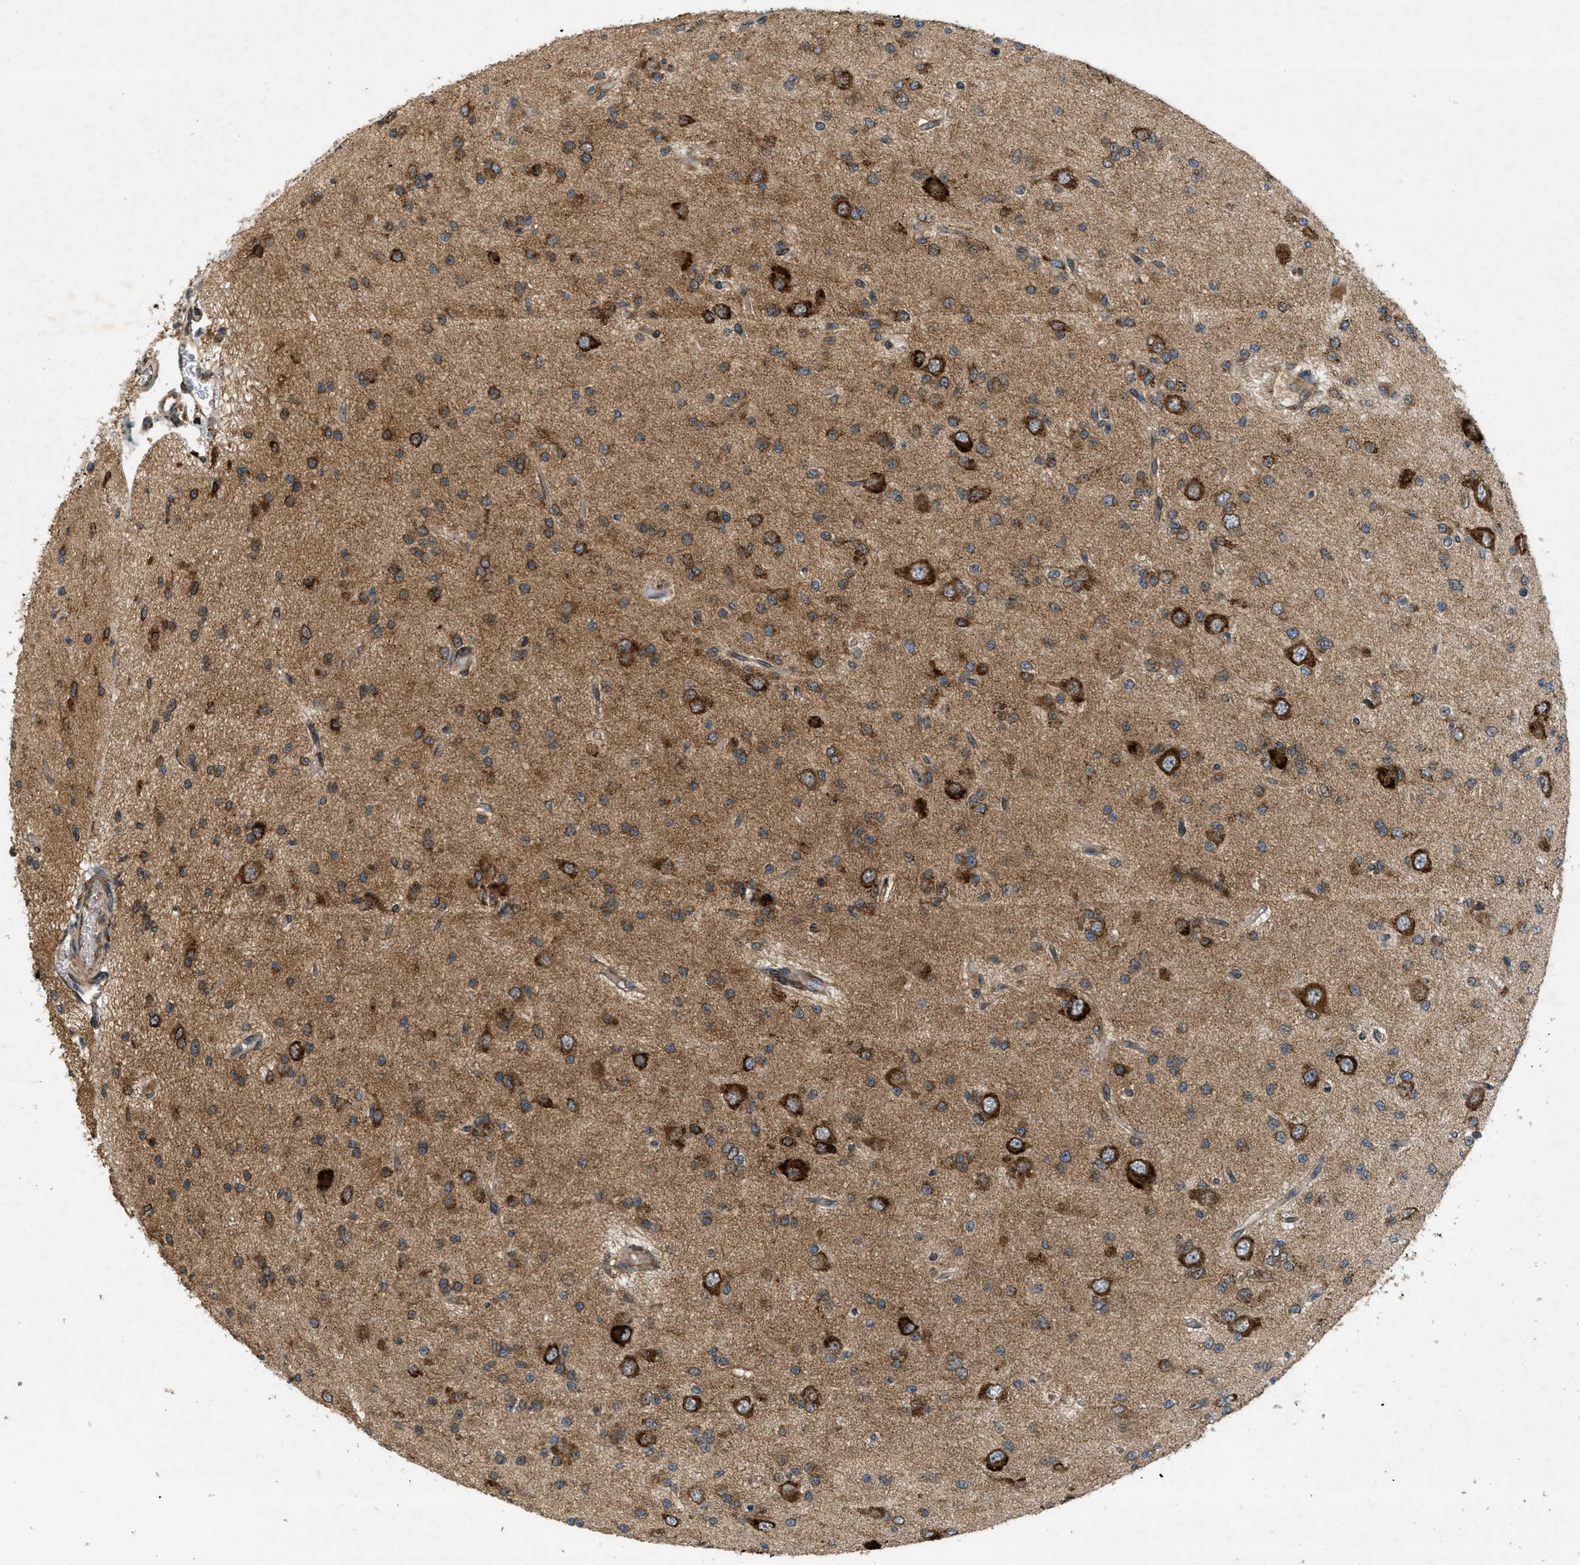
{"staining": {"intensity": "strong", "quantity": ">75%", "location": "cytoplasmic/membranous"}, "tissue": "glioma", "cell_type": "Tumor cells", "image_type": "cancer", "snomed": [{"axis": "morphology", "description": "Glioma, malignant, Low grade"}, {"axis": "topography", "description": "Brain"}], "caption": "Immunohistochemical staining of glioma reveals strong cytoplasmic/membranous protein expression in approximately >75% of tumor cells.", "gene": "PCDH18", "patient": {"sex": "male", "age": 38}}